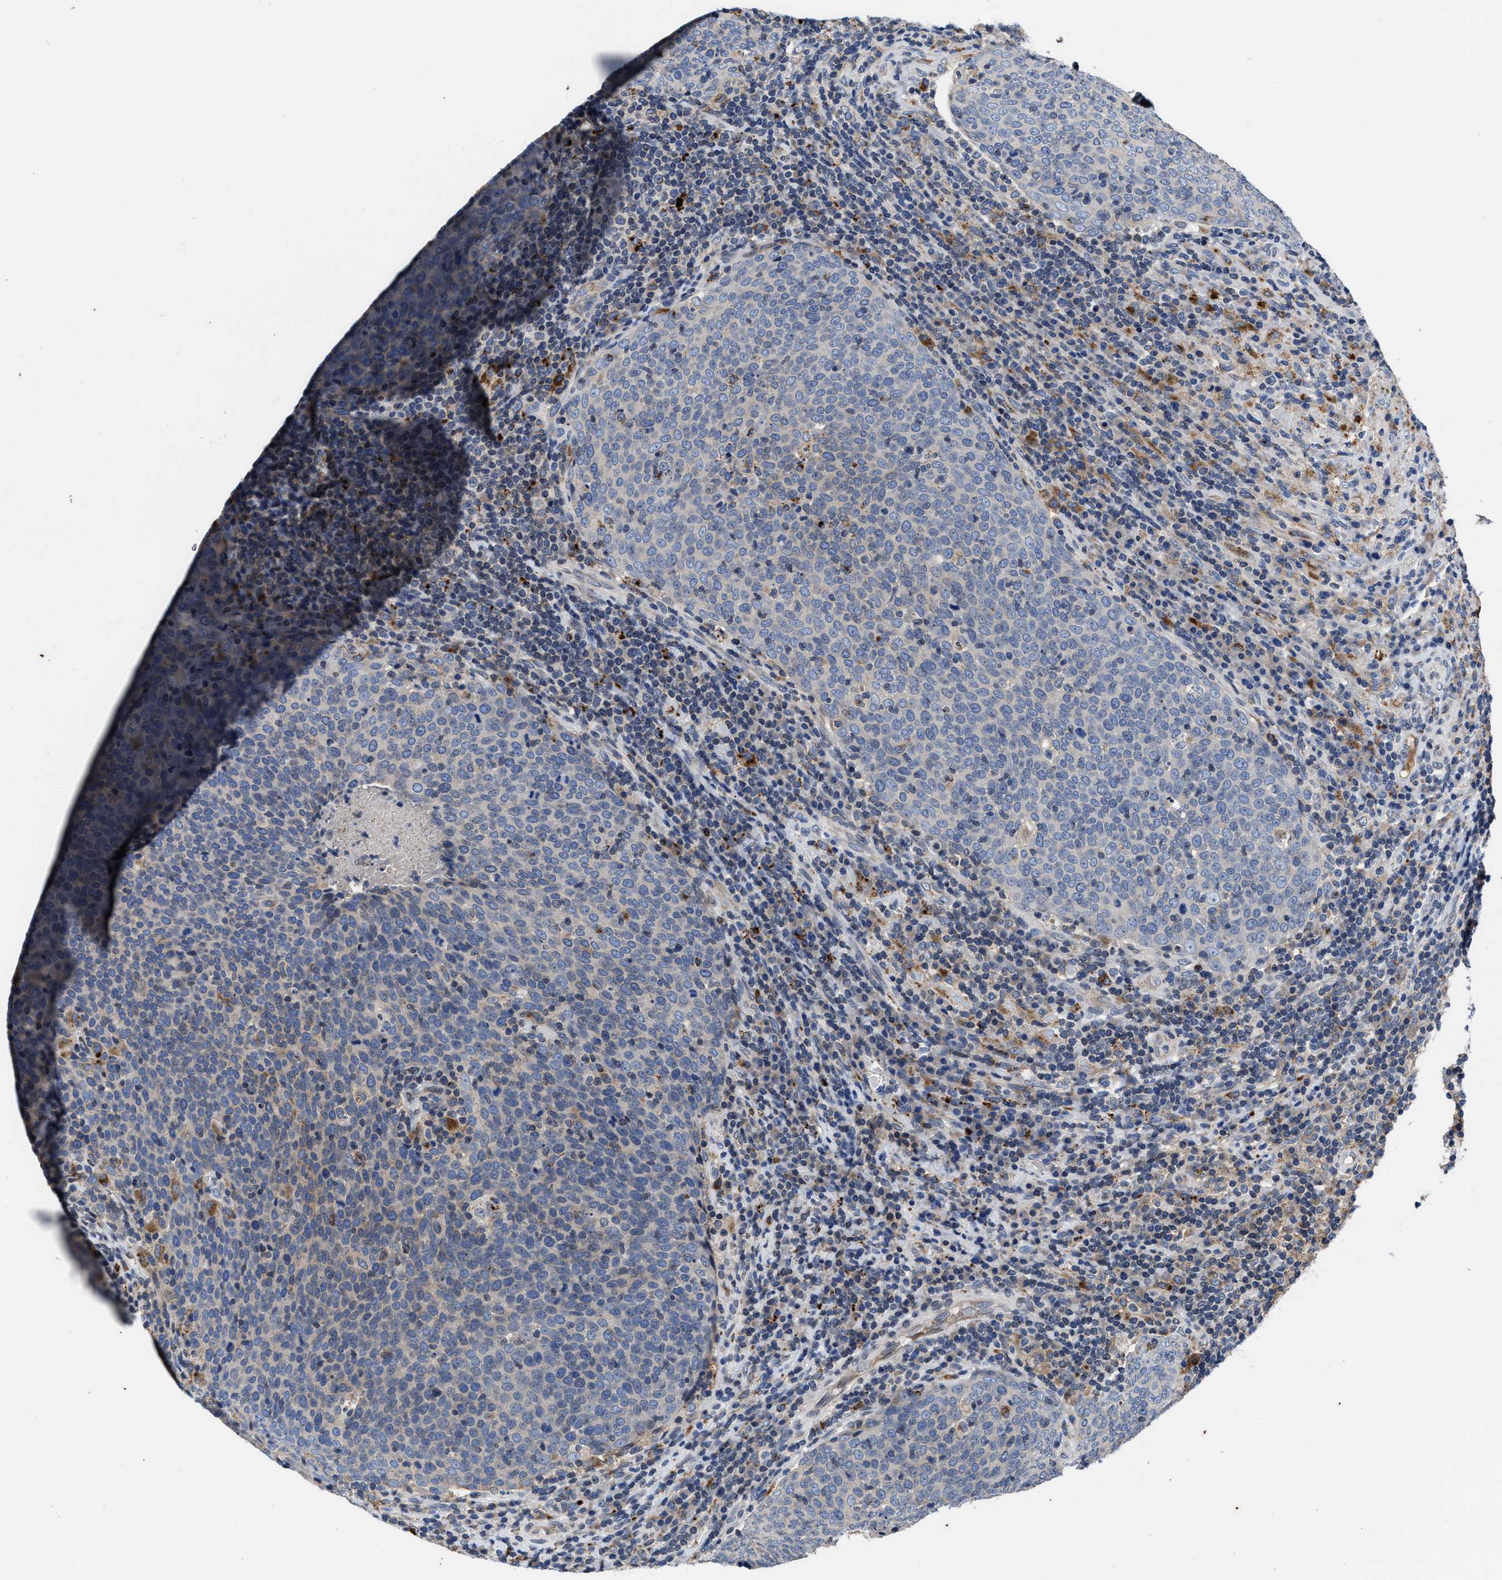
{"staining": {"intensity": "negative", "quantity": "none", "location": "none"}, "tissue": "head and neck cancer", "cell_type": "Tumor cells", "image_type": "cancer", "snomed": [{"axis": "morphology", "description": "Squamous cell carcinoma, NOS"}, {"axis": "morphology", "description": "Squamous cell carcinoma, metastatic, NOS"}, {"axis": "topography", "description": "Lymph node"}, {"axis": "topography", "description": "Head-Neck"}], "caption": "Tumor cells show no significant expression in head and neck cancer. (IHC, brightfield microscopy, high magnification).", "gene": "CACNA1D", "patient": {"sex": "male", "age": 62}}